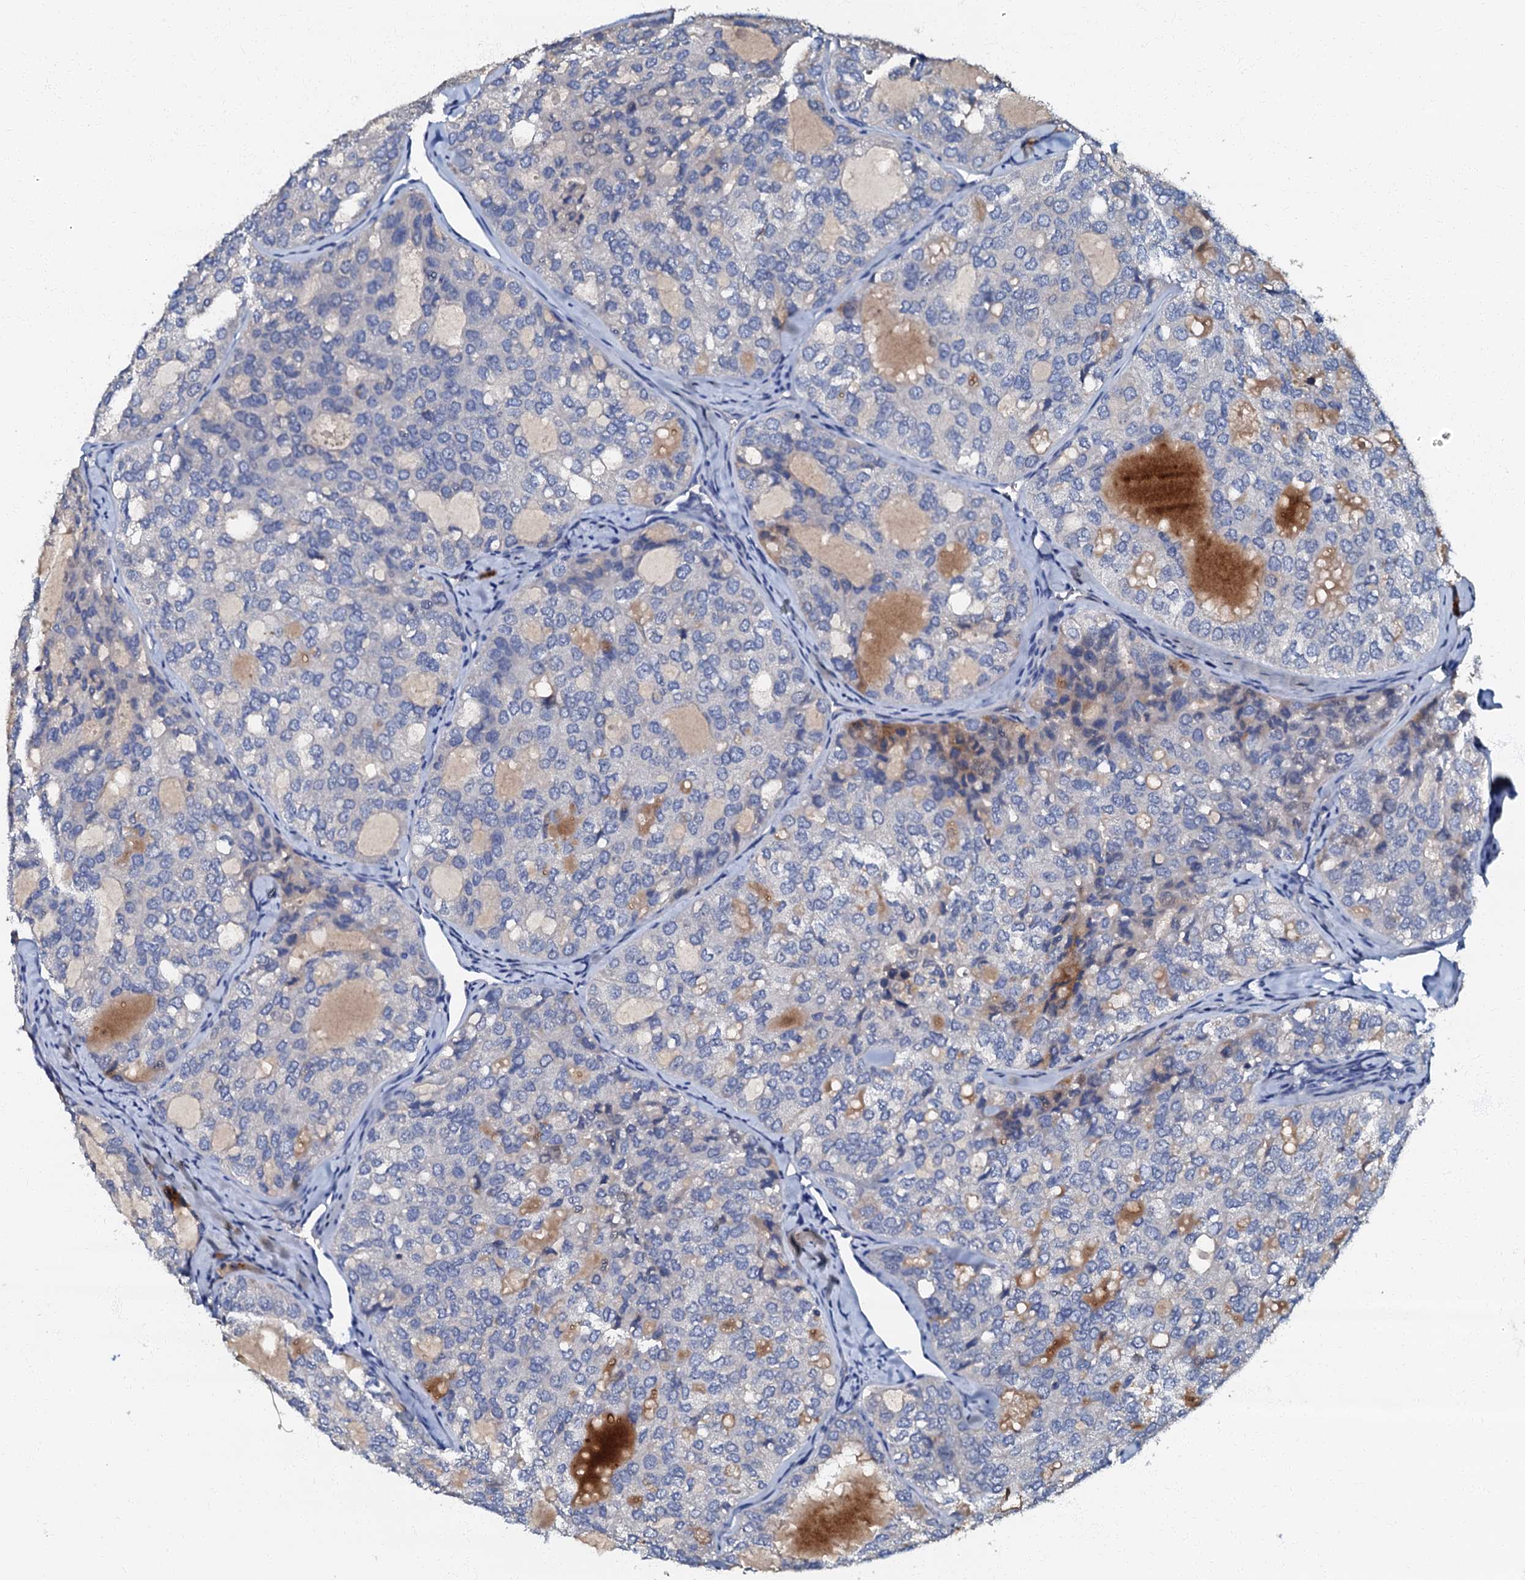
{"staining": {"intensity": "negative", "quantity": "none", "location": "none"}, "tissue": "thyroid cancer", "cell_type": "Tumor cells", "image_type": "cancer", "snomed": [{"axis": "morphology", "description": "Follicular adenoma carcinoma, NOS"}, {"axis": "topography", "description": "Thyroid gland"}], "caption": "A photomicrograph of human thyroid cancer (follicular adenoma carcinoma) is negative for staining in tumor cells.", "gene": "OLAH", "patient": {"sex": "male", "age": 75}}